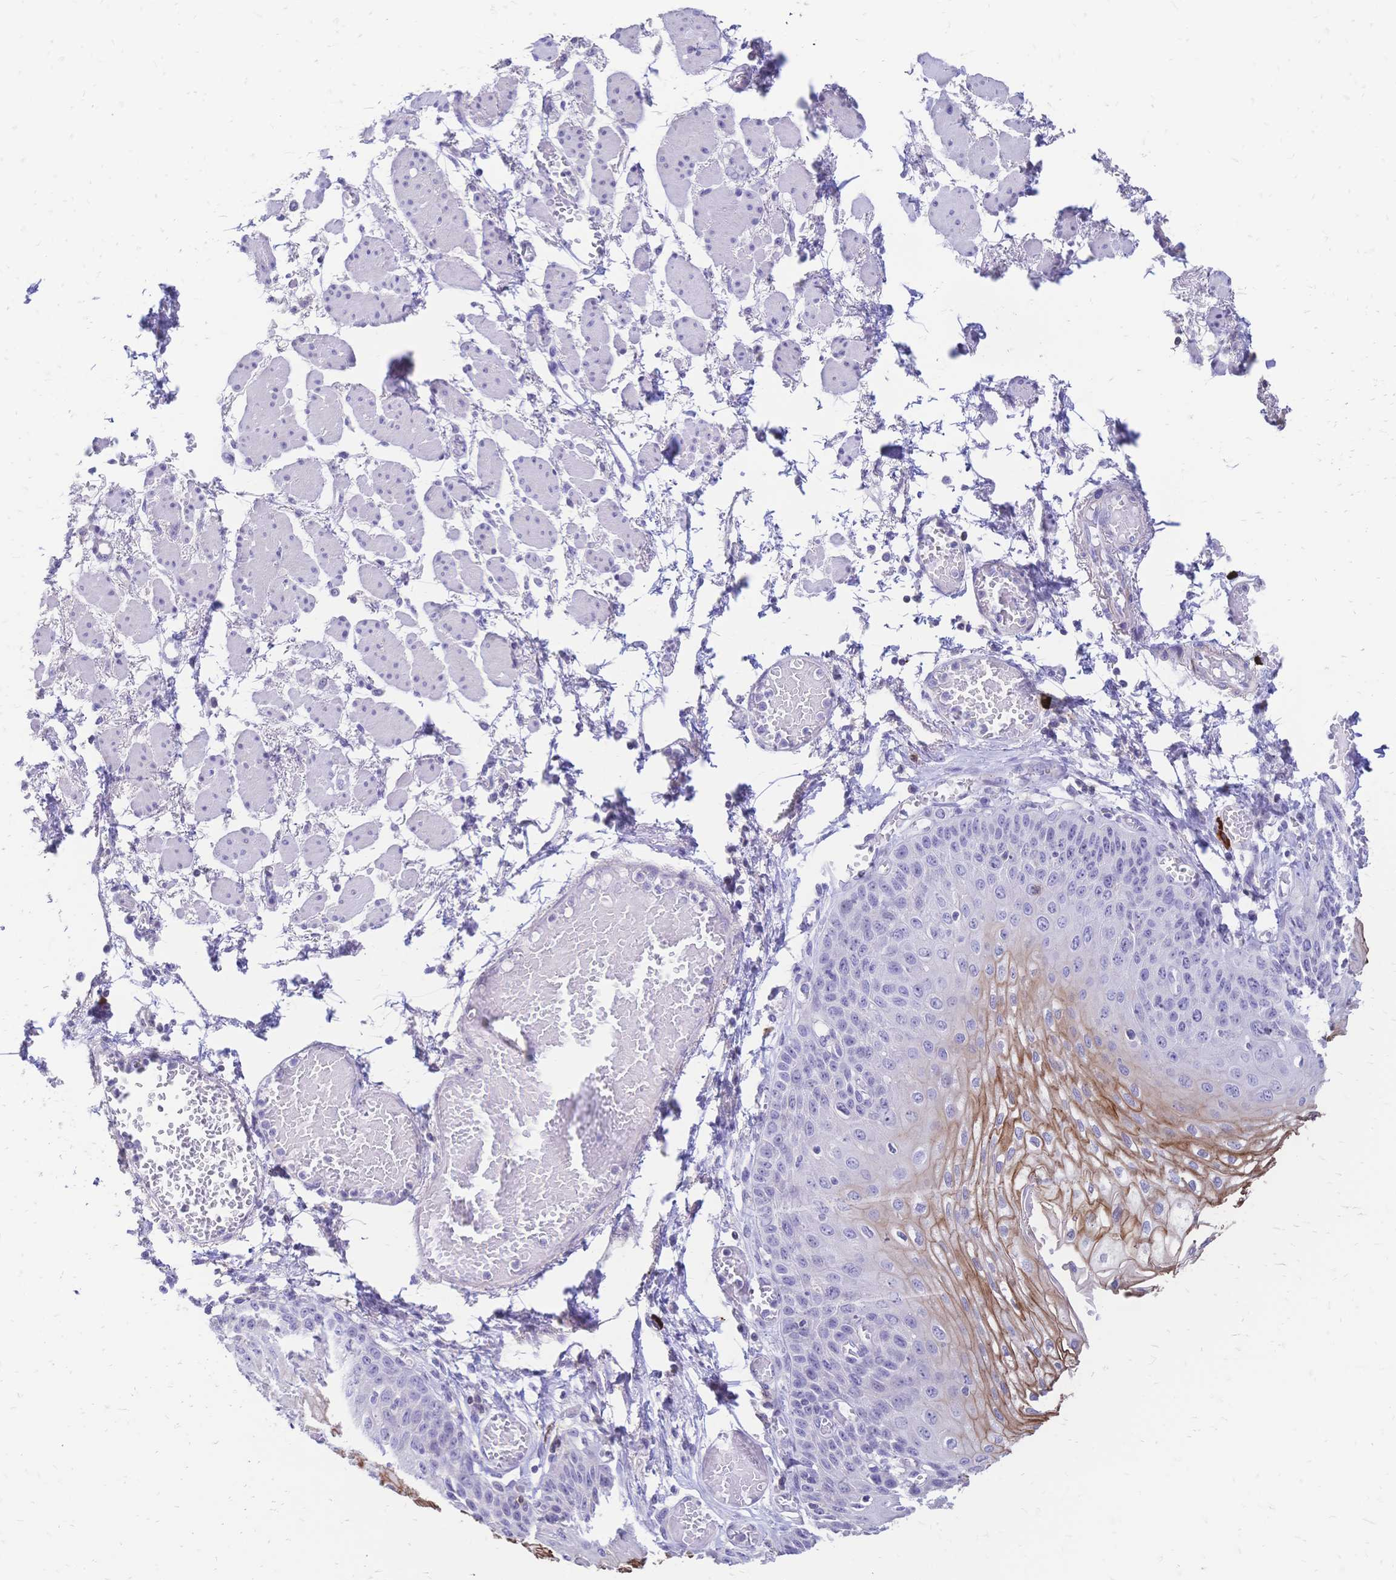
{"staining": {"intensity": "moderate", "quantity": "<25%", "location": "cytoplasmic/membranous"}, "tissue": "esophagus", "cell_type": "Squamous epithelial cells", "image_type": "normal", "snomed": [{"axis": "morphology", "description": "Normal tissue, NOS"}, {"axis": "morphology", "description": "Adenocarcinoma, NOS"}, {"axis": "topography", "description": "Esophagus"}], "caption": "Moderate cytoplasmic/membranous positivity for a protein is seen in about <25% of squamous epithelial cells of normal esophagus using IHC.", "gene": "IL2RA", "patient": {"sex": "male", "age": 81}}